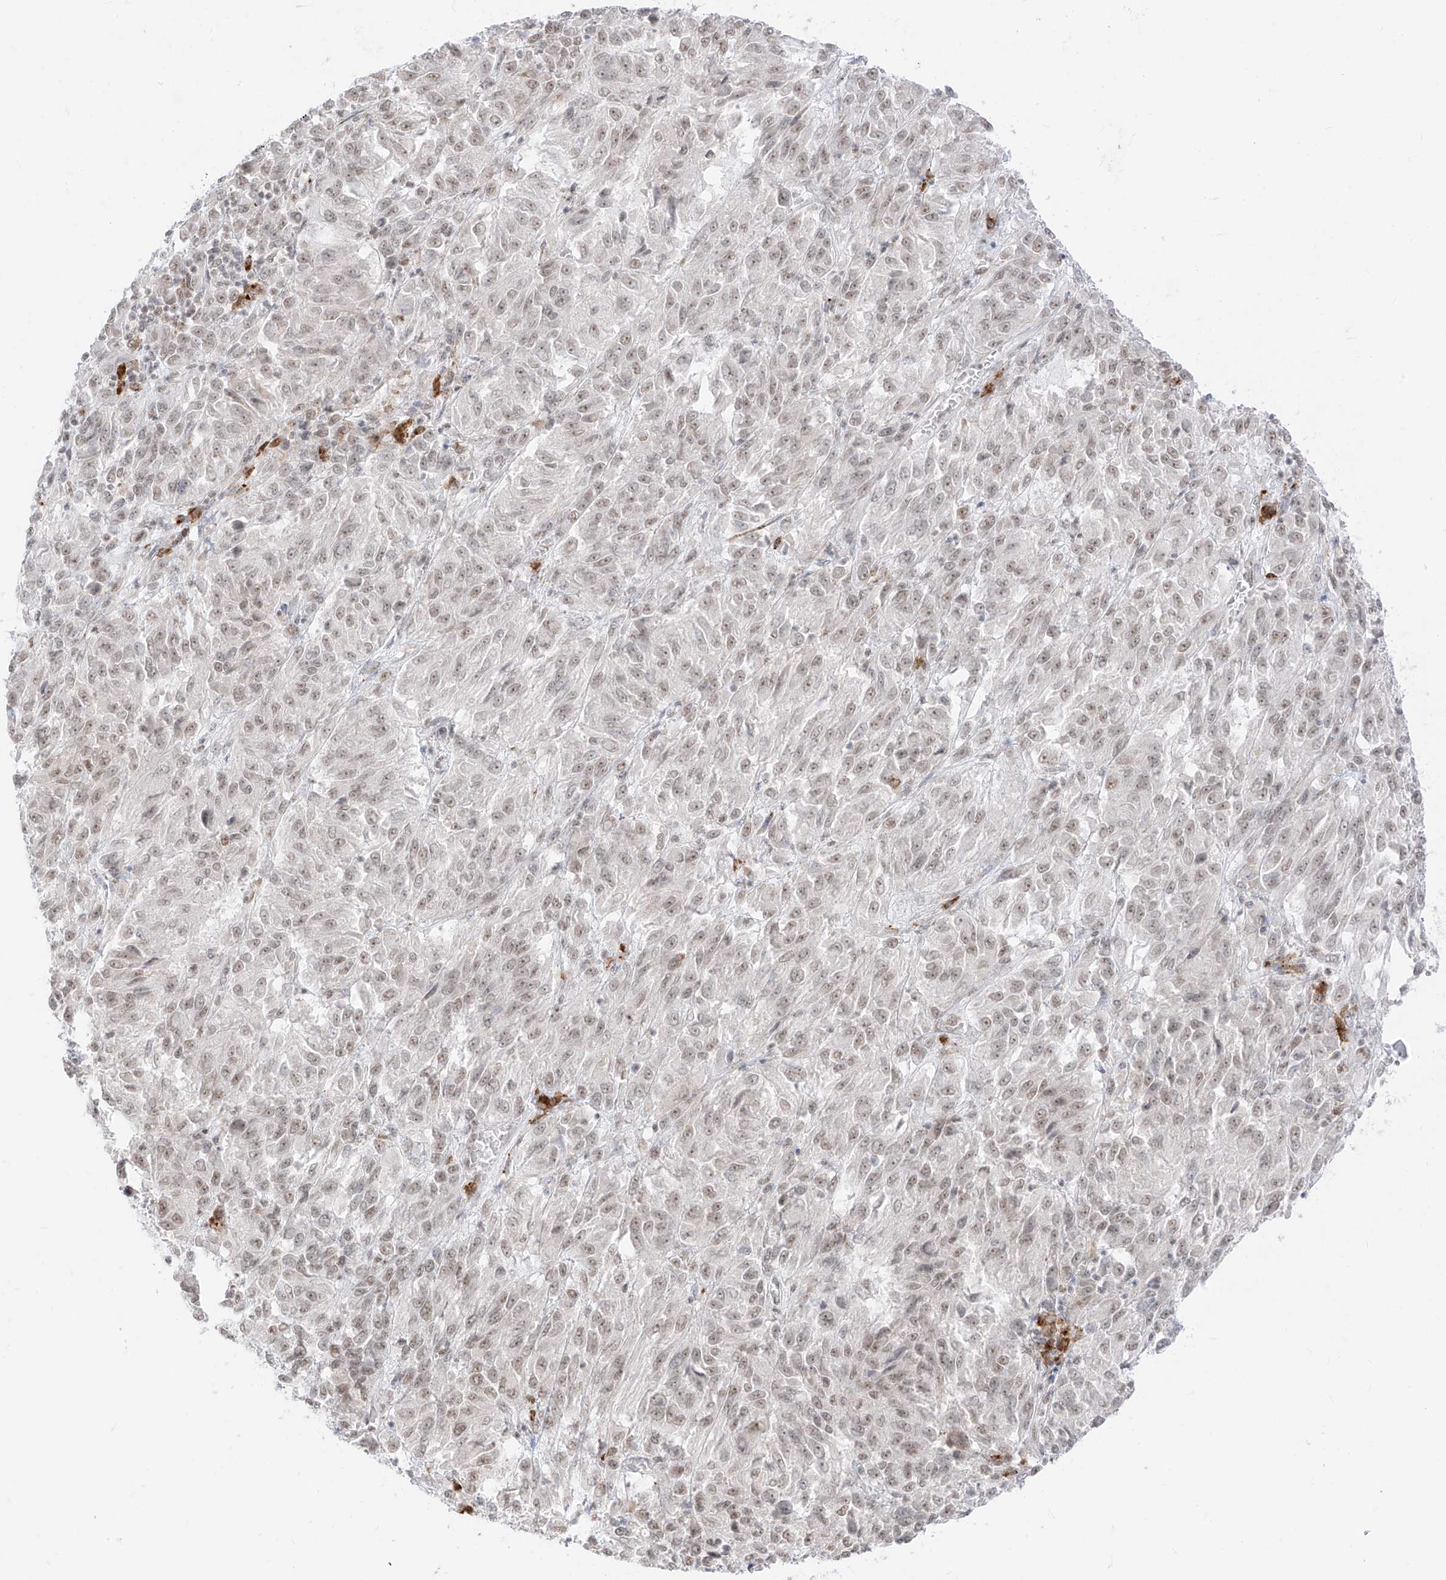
{"staining": {"intensity": "weak", "quantity": ">75%", "location": "nuclear"}, "tissue": "melanoma", "cell_type": "Tumor cells", "image_type": "cancer", "snomed": [{"axis": "morphology", "description": "Malignant melanoma, Metastatic site"}, {"axis": "topography", "description": "Lung"}], "caption": "Weak nuclear staining for a protein is appreciated in about >75% of tumor cells of malignant melanoma (metastatic site) using immunohistochemistry (IHC).", "gene": "SUPT5H", "patient": {"sex": "male", "age": 64}}